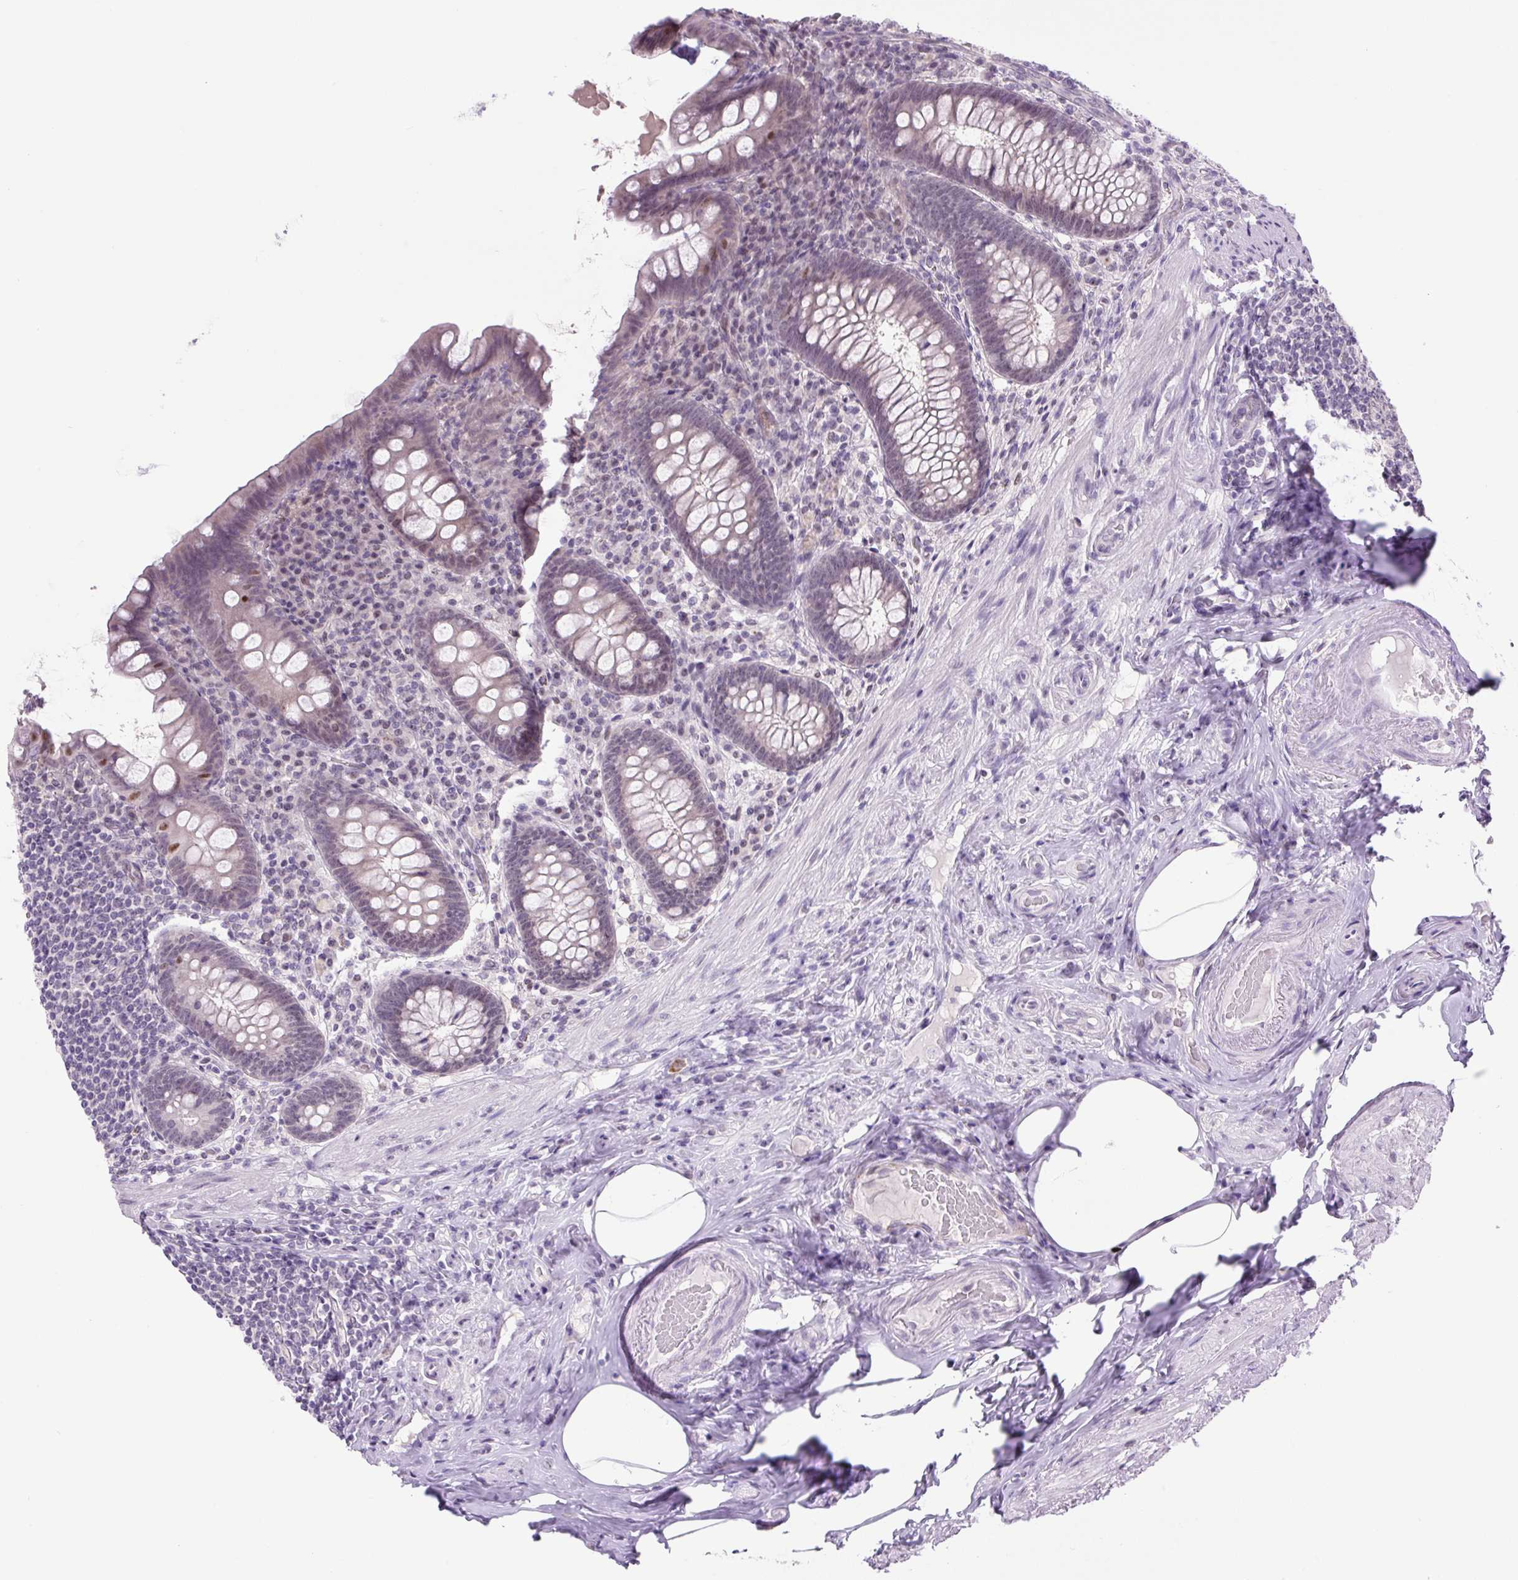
{"staining": {"intensity": "weak", "quantity": "<25%", "location": "nuclear"}, "tissue": "appendix", "cell_type": "Glandular cells", "image_type": "normal", "snomed": [{"axis": "morphology", "description": "Normal tissue, NOS"}, {"axis": "topography", "description": "Appendix"}], "caption": "The photomicrograph displays no staining of glandular cells in normal appendix. Brightfield microscopy of immunohistochemistry stained with DAB (3,3'-diaminobenzidine) (brown) and hematoxylin (blue), captured at high magnification.", "gene": "RYBP", "patient": {"sex": "male", "age": 71}}